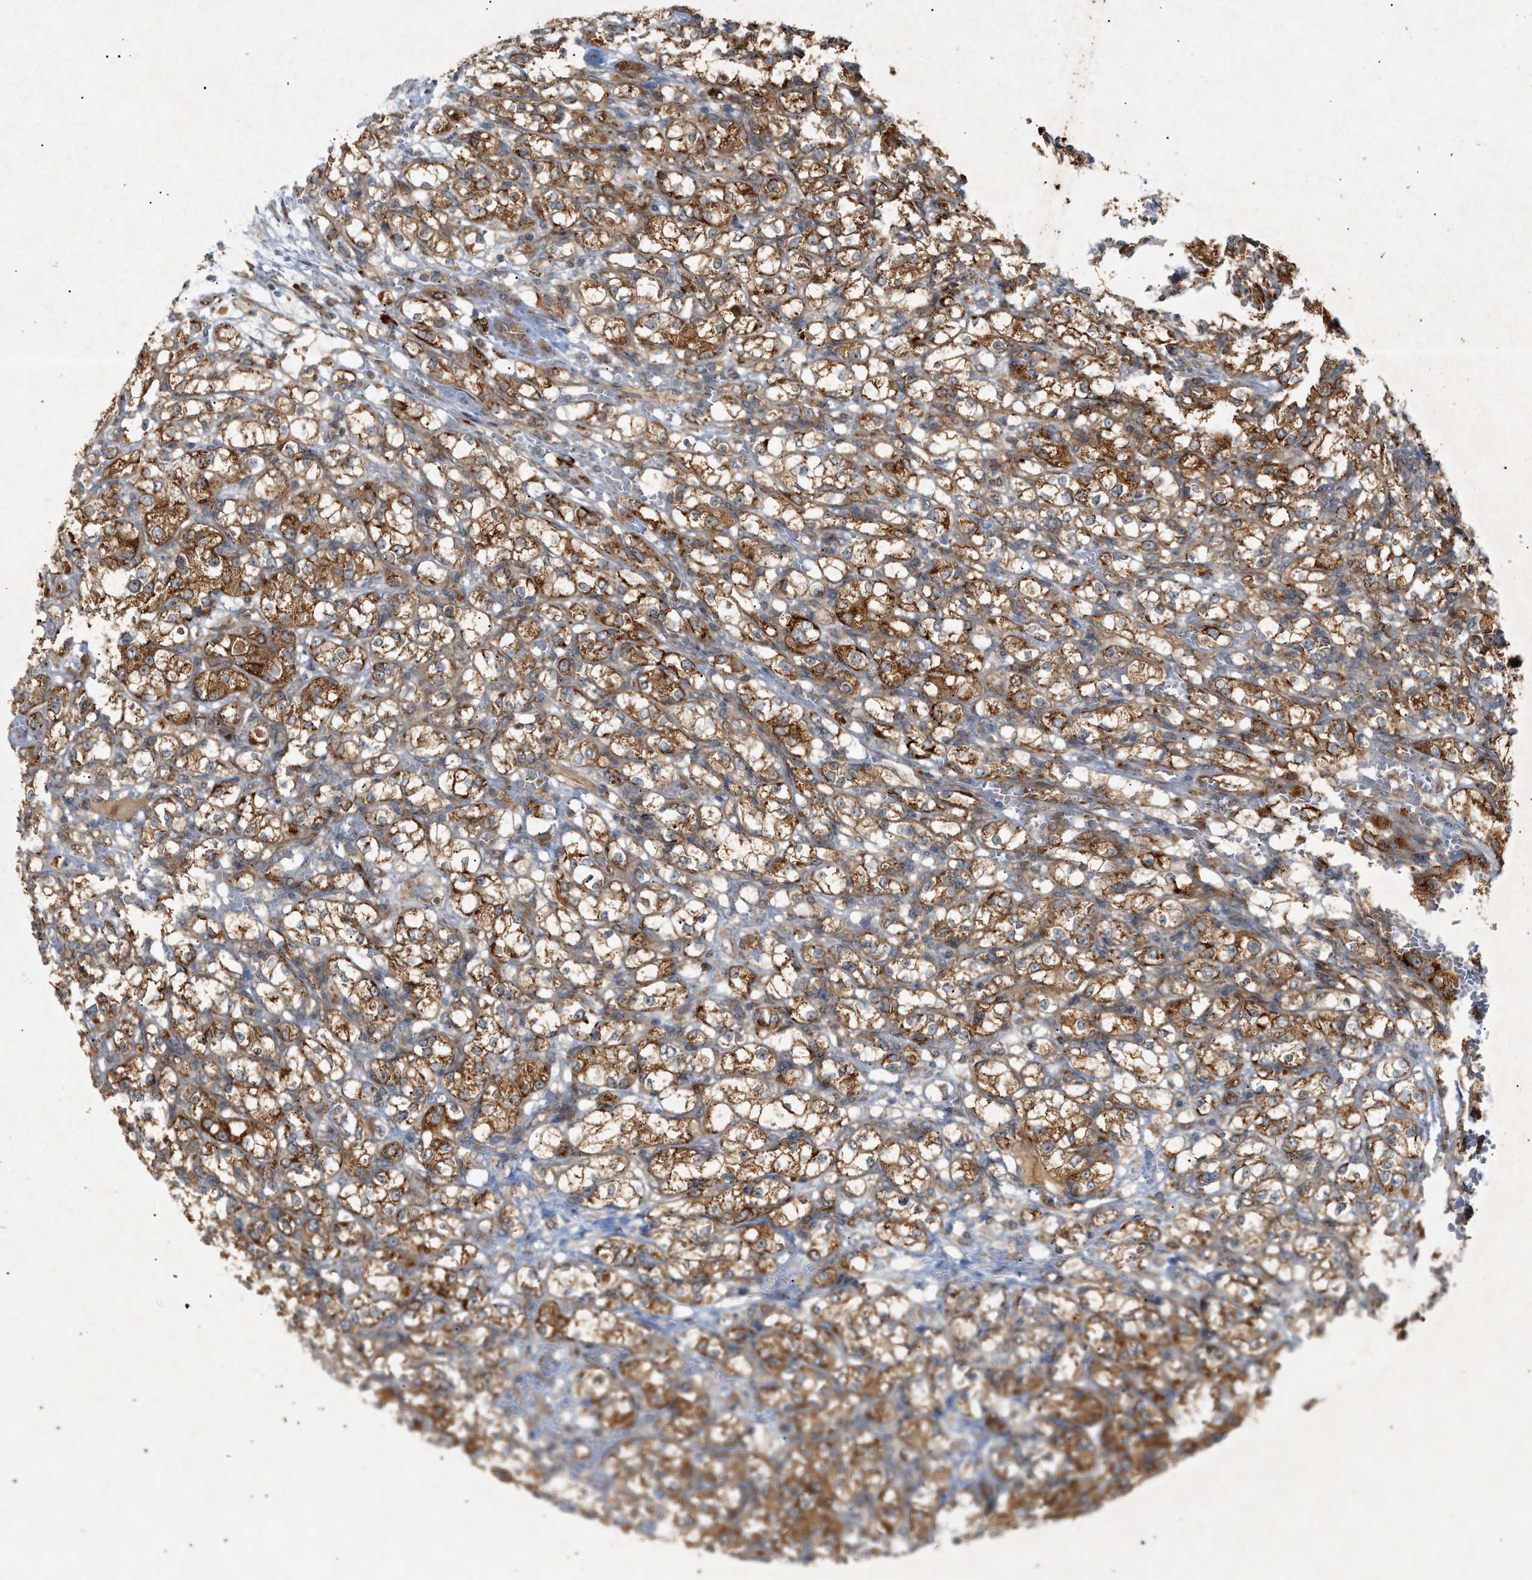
{"staining": {"intensity": "strong", "quantity": ">75%", "location": "cytoplasmic/membranous"}, "tissue": "renal cancer", "cell_type": "Tumor cells", "image_type": "cancer", "snomed": [{"axis": "morphology", "description": "Normal tissue, NOS"}, {"axis": "morphology", "description": "Adenocarcinoma, NOS"}, {"axis": "topography", "description": "Kidney"}], "caption": "Renal cancer (adenocarcinoma) tissue demonstrates strong cytoplasmic/membranous expression in about >75% of tumor cells The protein is stained brown, and the nuclei are stained in blue (DAB IHC with brightfield microscopy, high magnification).", "gene": "MTCH1", "patient": {"sex": "male", "age": 61}}